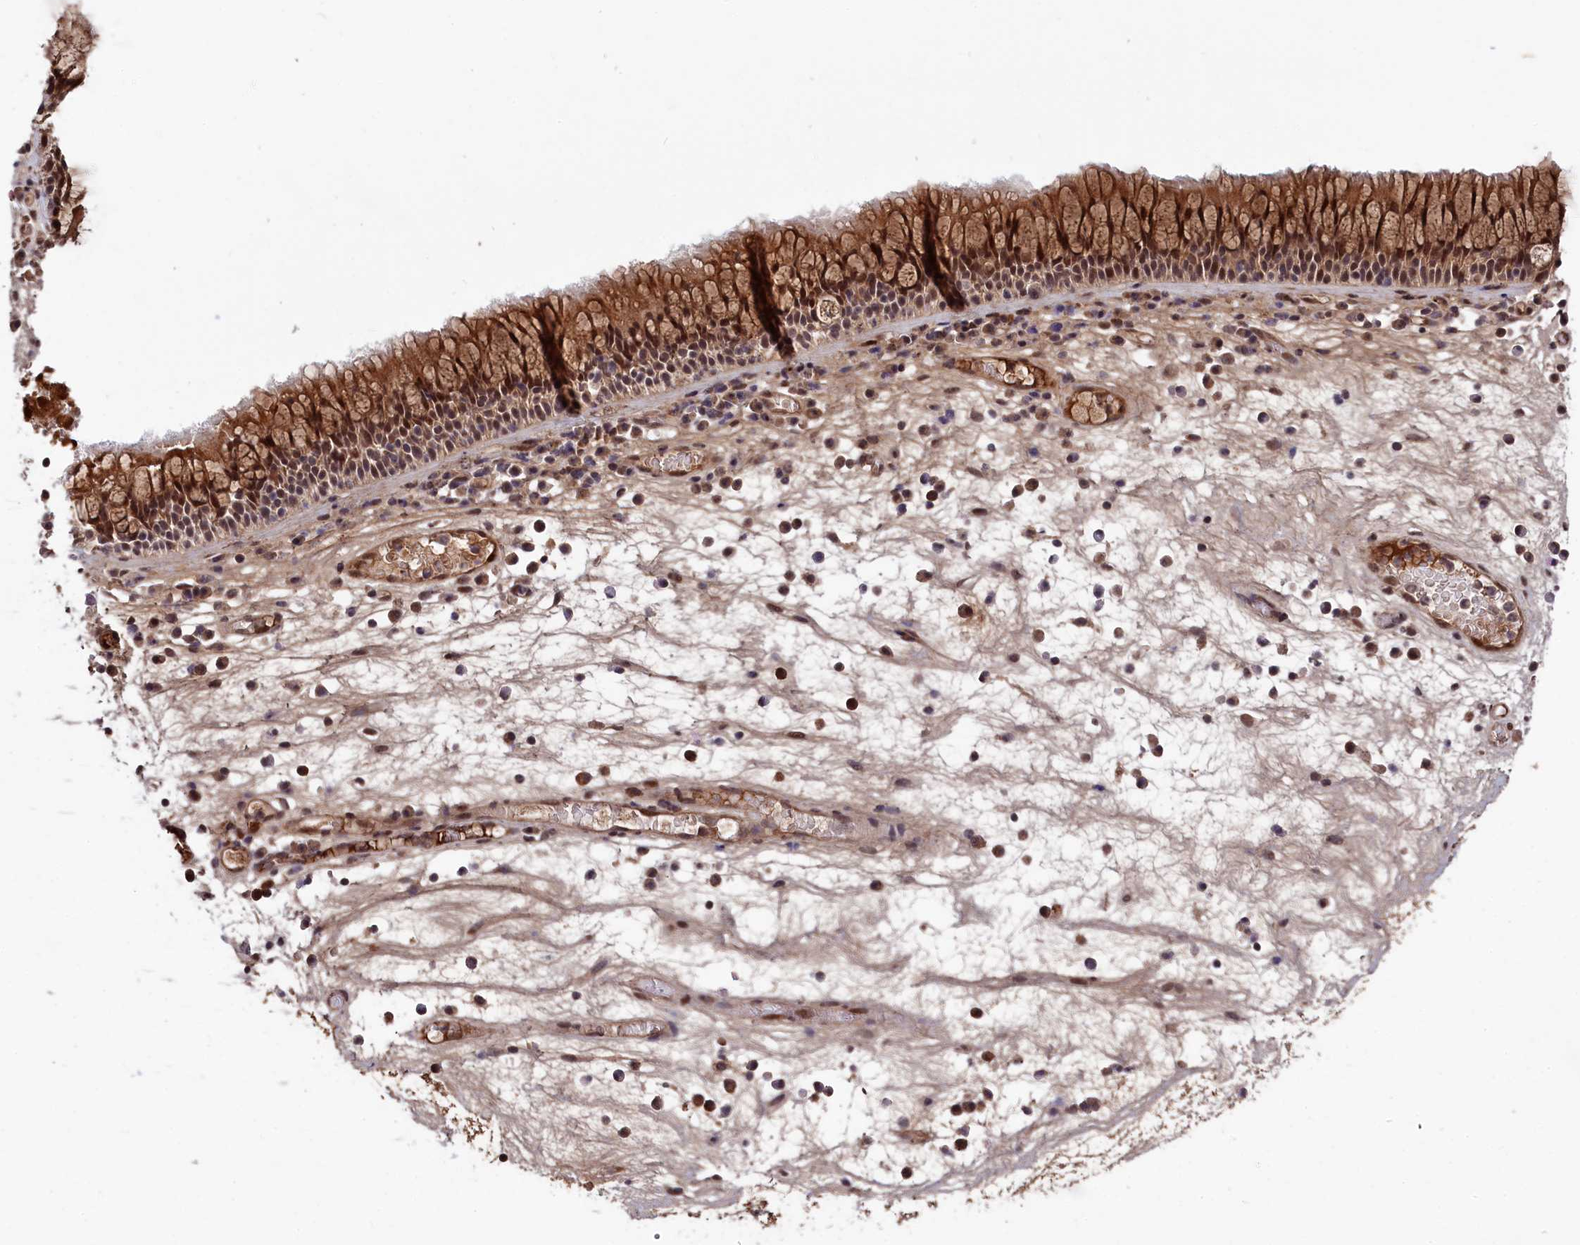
{"staining": {"intensity": "moderate", "quantity": ">75%", "location": "cytoplasmic/membranous,nuclear"}, "tissue": "nasopharynx", "cell_type": "Respiratory epithelial cells", "image_type": "normal", "snomed": [{"axis": "morphology", "description": "Normal tissue, NOS"}, {"axis": "morphology", "description": "Inflammation, NOS"}, {"axis": "morphology", "description": "Malignant melanoma, Metastatic site"}, {"axis": "topography", "description": "Nasopharynx"}], "caption": "Protein expression analysis of normal human nasopharynx reveals moderate cytoplasmic/membranous,nuclear expression in approximately >75% of respiratory epithelial cells. (Brightfield microscopy of DAB IHC at high magnification).", "gene": "CLPX", "patient": {"sex": "male", "age": 70}}